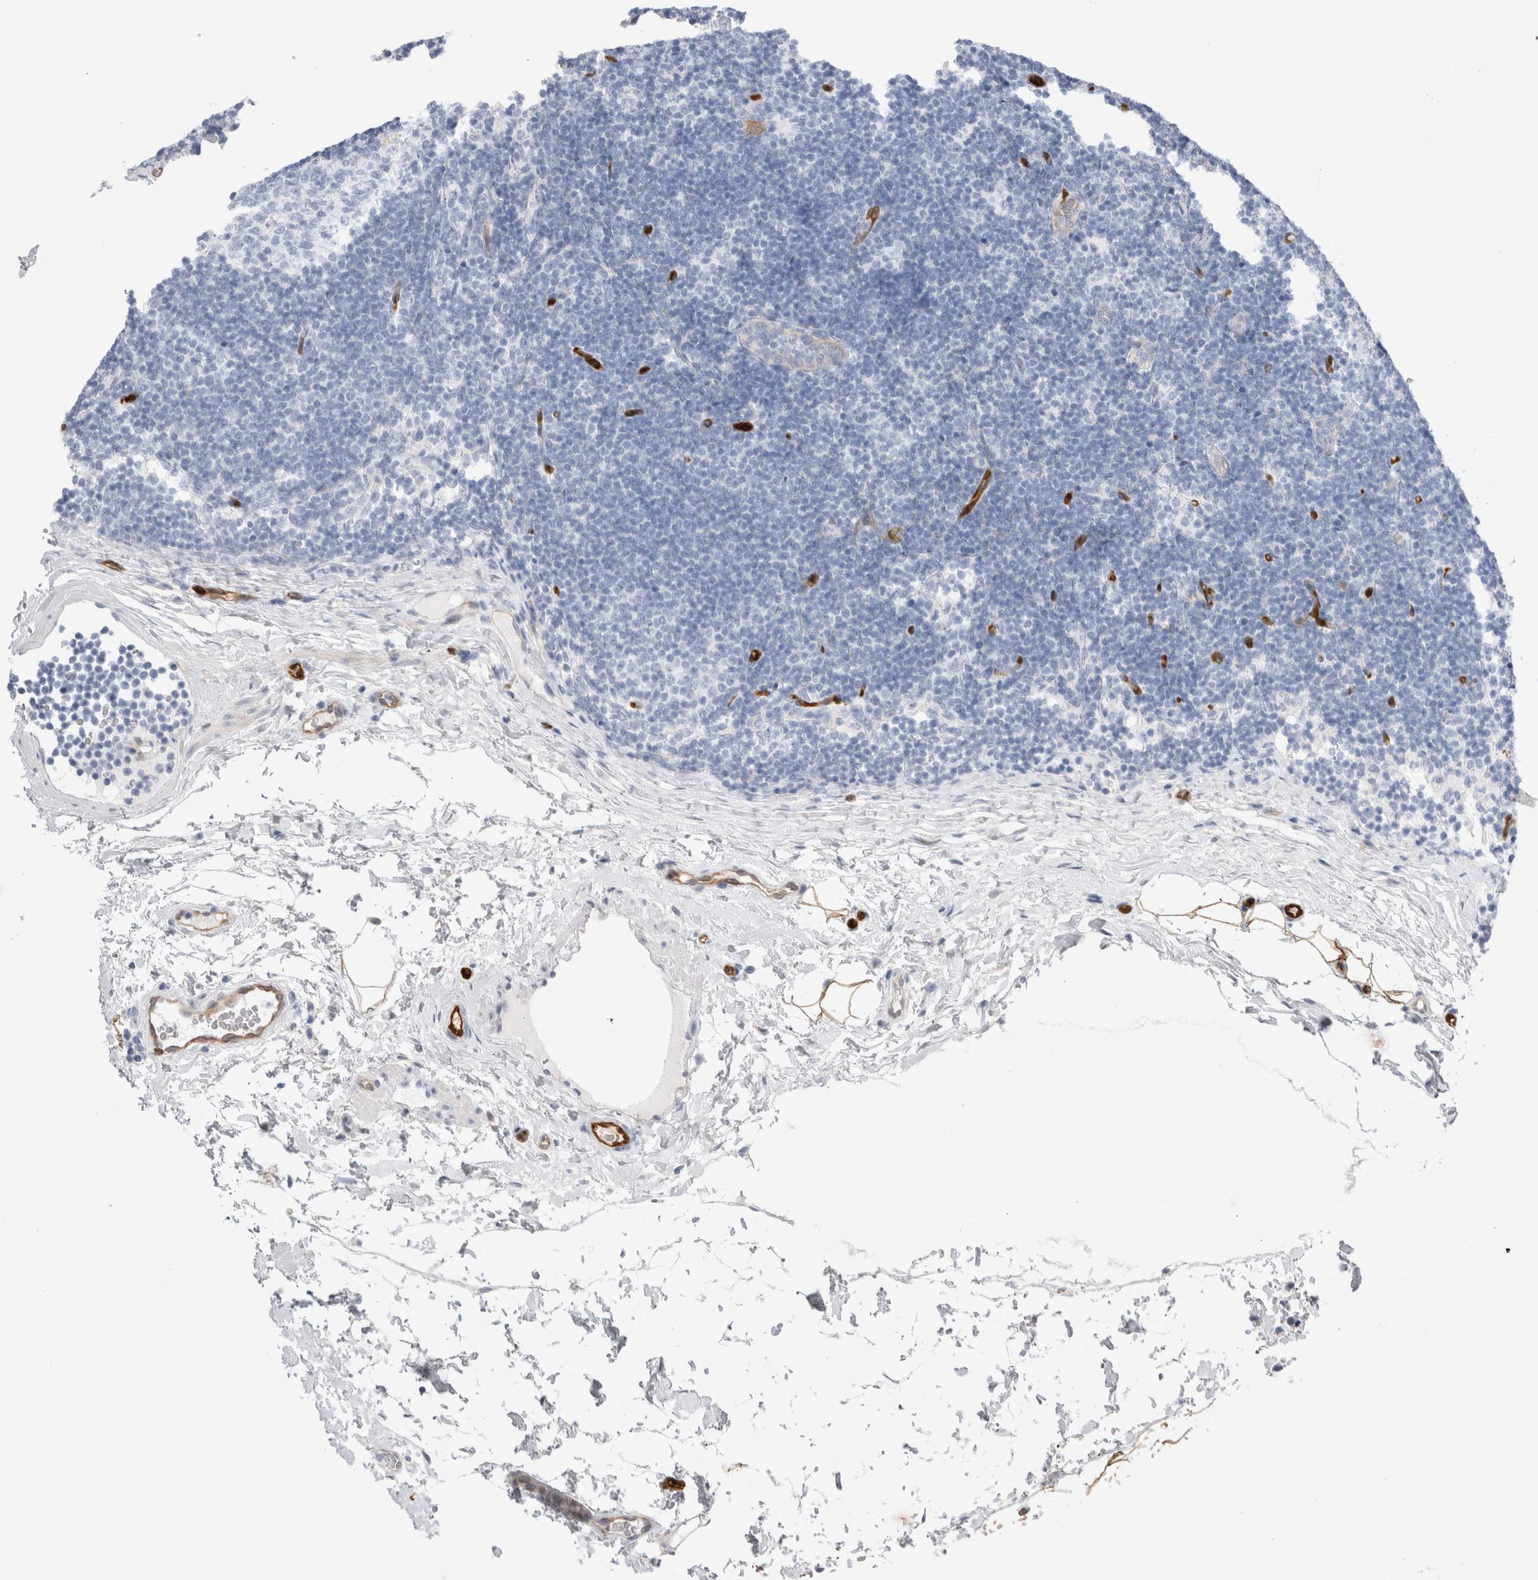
{"staining": {"intensity": "negative", "quantity": "none", "location": "none"}, "tissue": "lymph node", "cell_type": "Germinal center cells", "image_type": "normal", "snomed": [{"axis": "morphology", "description": "Normal tissue, NOS"}, {"axis": "topography", "description": "Lymph node"}], "caption": "A high-resolution micrograph shows immunohistochemistry staining of normal lymph node, which exhibits no significant positivity in germinal center cells.", "gene": "NAPEPLD", "patient": {"sex": "female", "age": 22}}